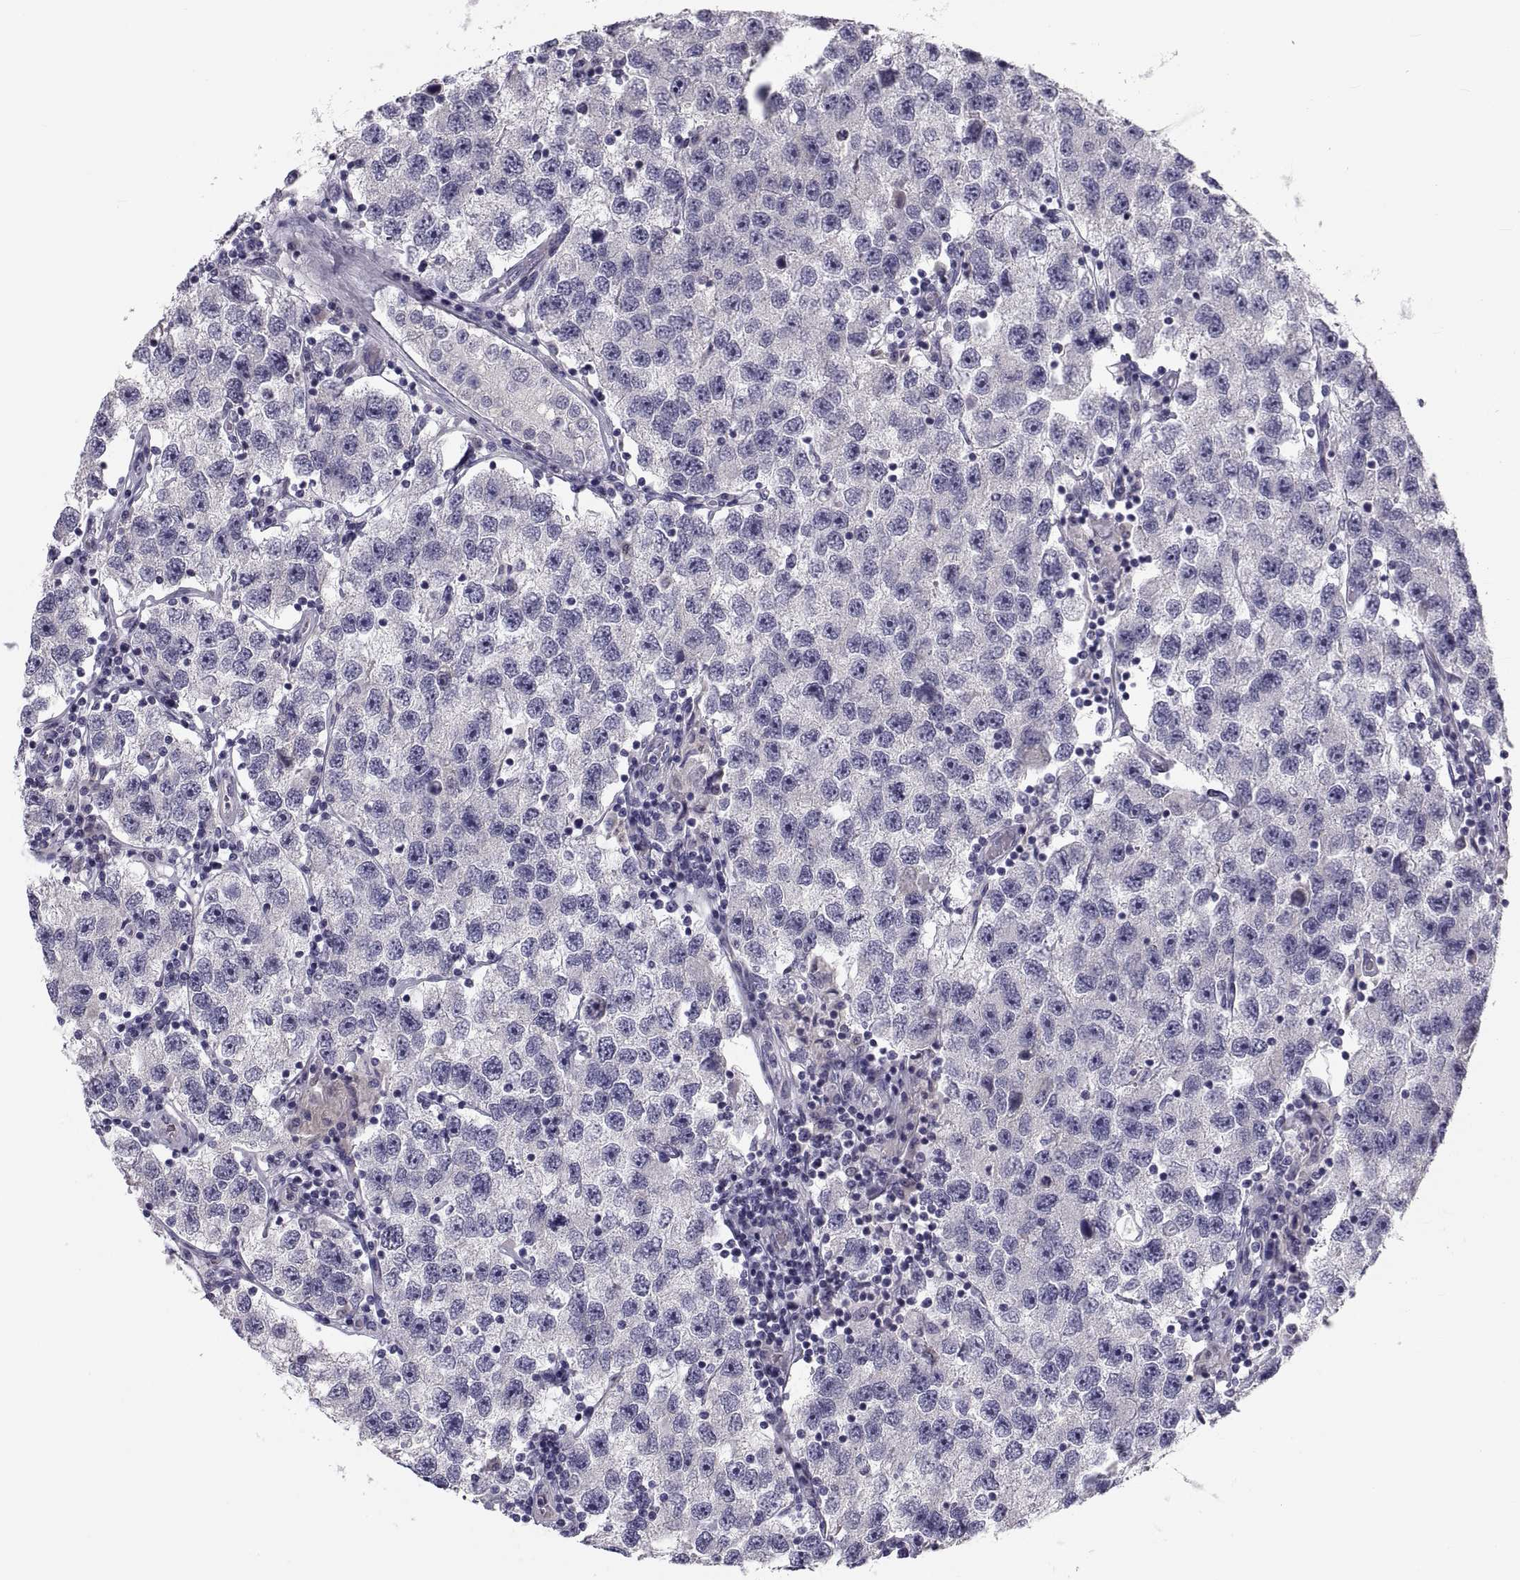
{"staining": {"intensity": "negative", "quantity": "none", "location": "none"}, "tissue": "testis cancer", "cell_type": "Tumor cells", "image_type": "cancer", "snomed": [{"axis": "morphology", "description": "Seminoma, NOS"}, {"axis": "topography", "description": "Testis"}], "caption": "High magnification brightfield microscopy of testis cancer stained with DAB (brown) and counterstained with hematoxylin (blue): tumor cells show no significant staining.", "gene": "PDZRN4", "patient": {"sex": "male", "age": 26}}